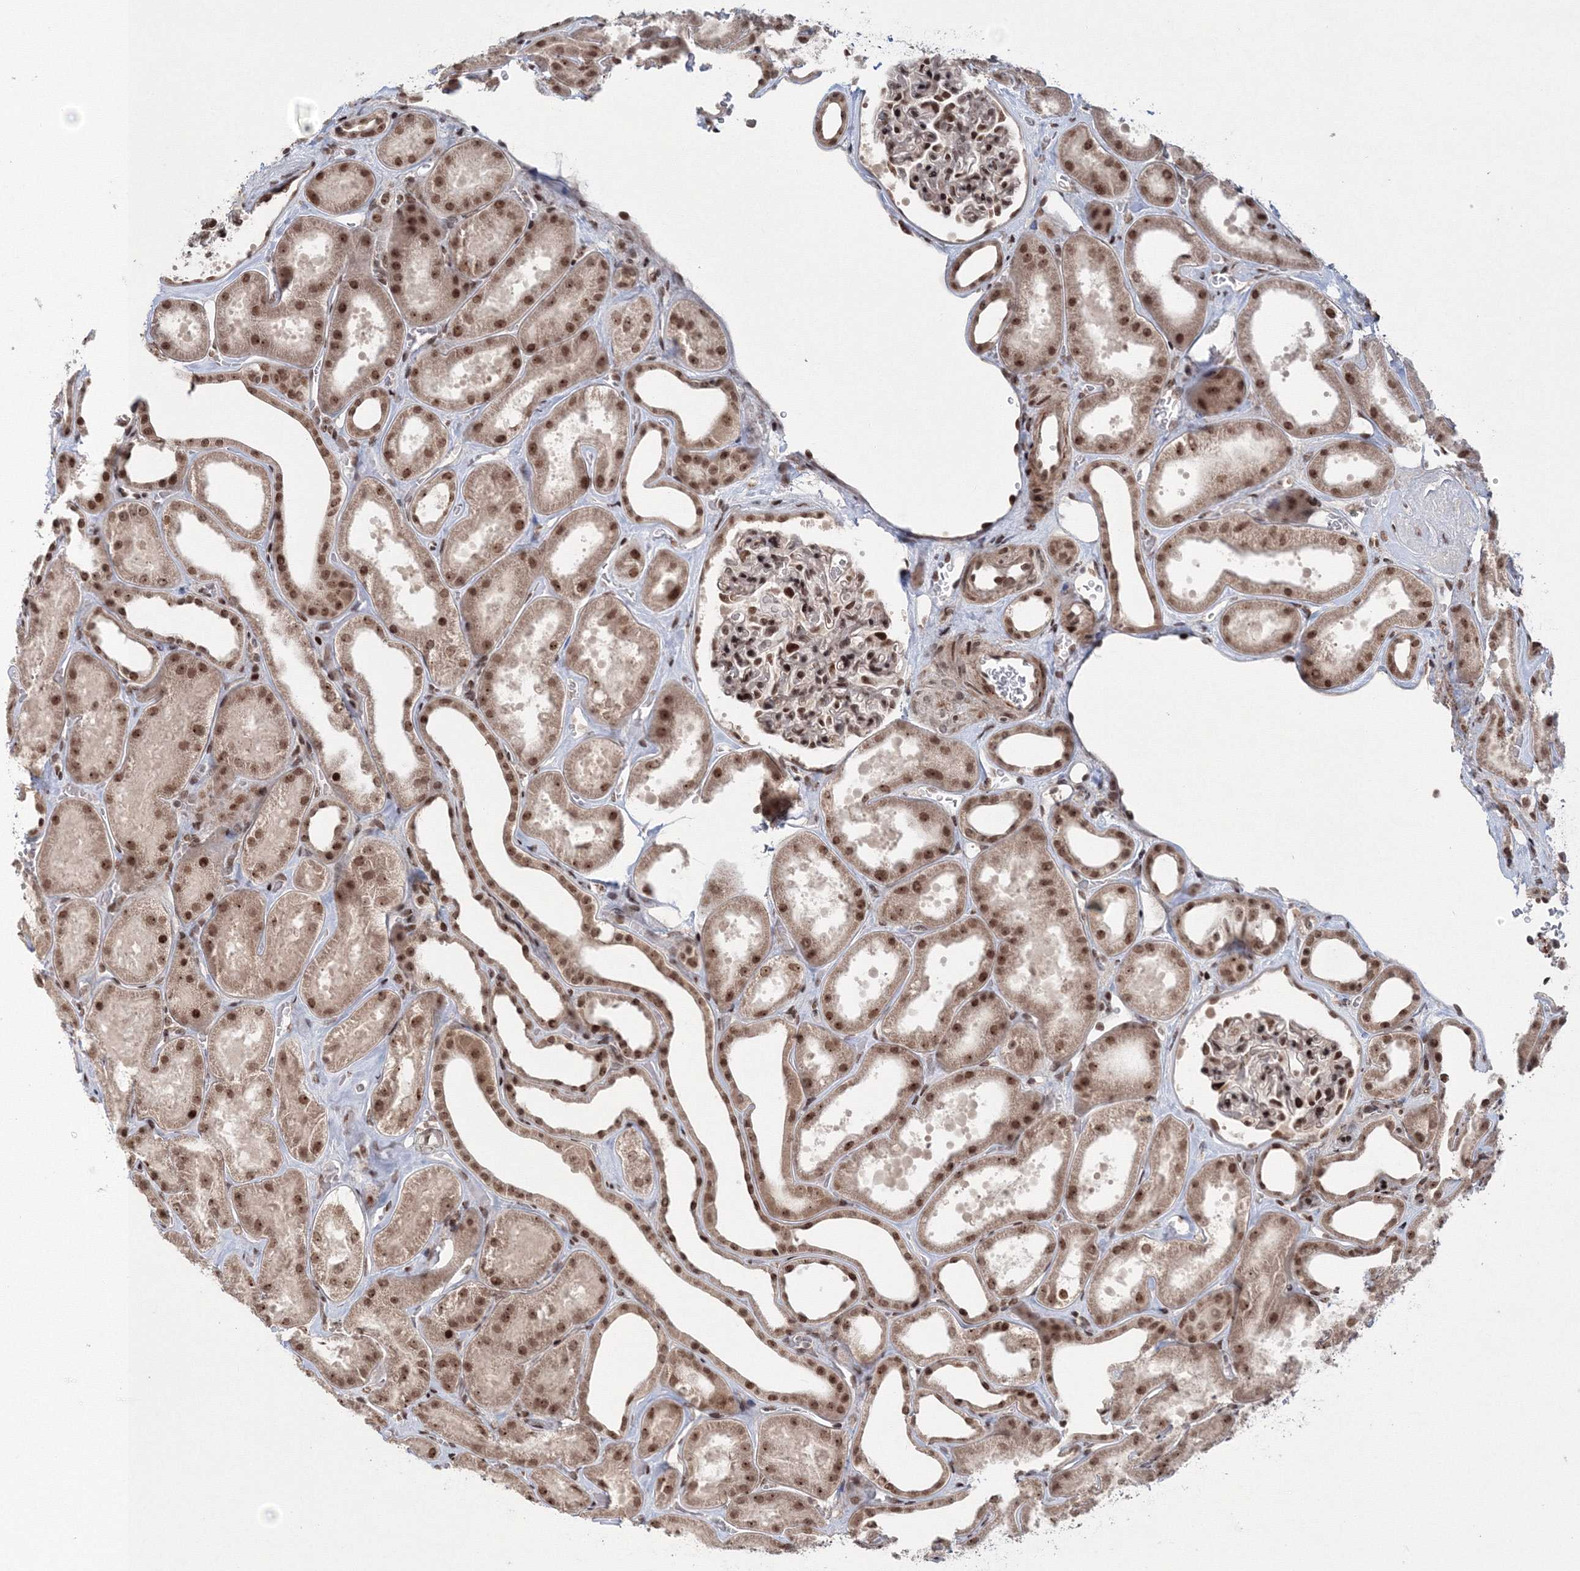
{"staining": {"intensity": "moderate", "quantity": ">75%", "location": "nuclear"}, "tissue": "kidney", "cell_type": "Cells in glomeruli", "image_type": "normal", "snomed": [{"axis": "morphology", "description": "Normal tissue, NOS"}, {"axis": "morphology", "description": "Adenocarcinoma, NOS"}, {"axis": "topography", "description": "Kidney"}], "caption": "Immunohistochemical staining of benign kidney shows moderate nuclear protein expression in about >75% of cells in glomeruli. (DAB (3,3'-diaminobenzidine) = brown stain, brightfield microscopy at high magnification).", "gene": "NOA1", "patient": {"sex": "female", "age": 68}}